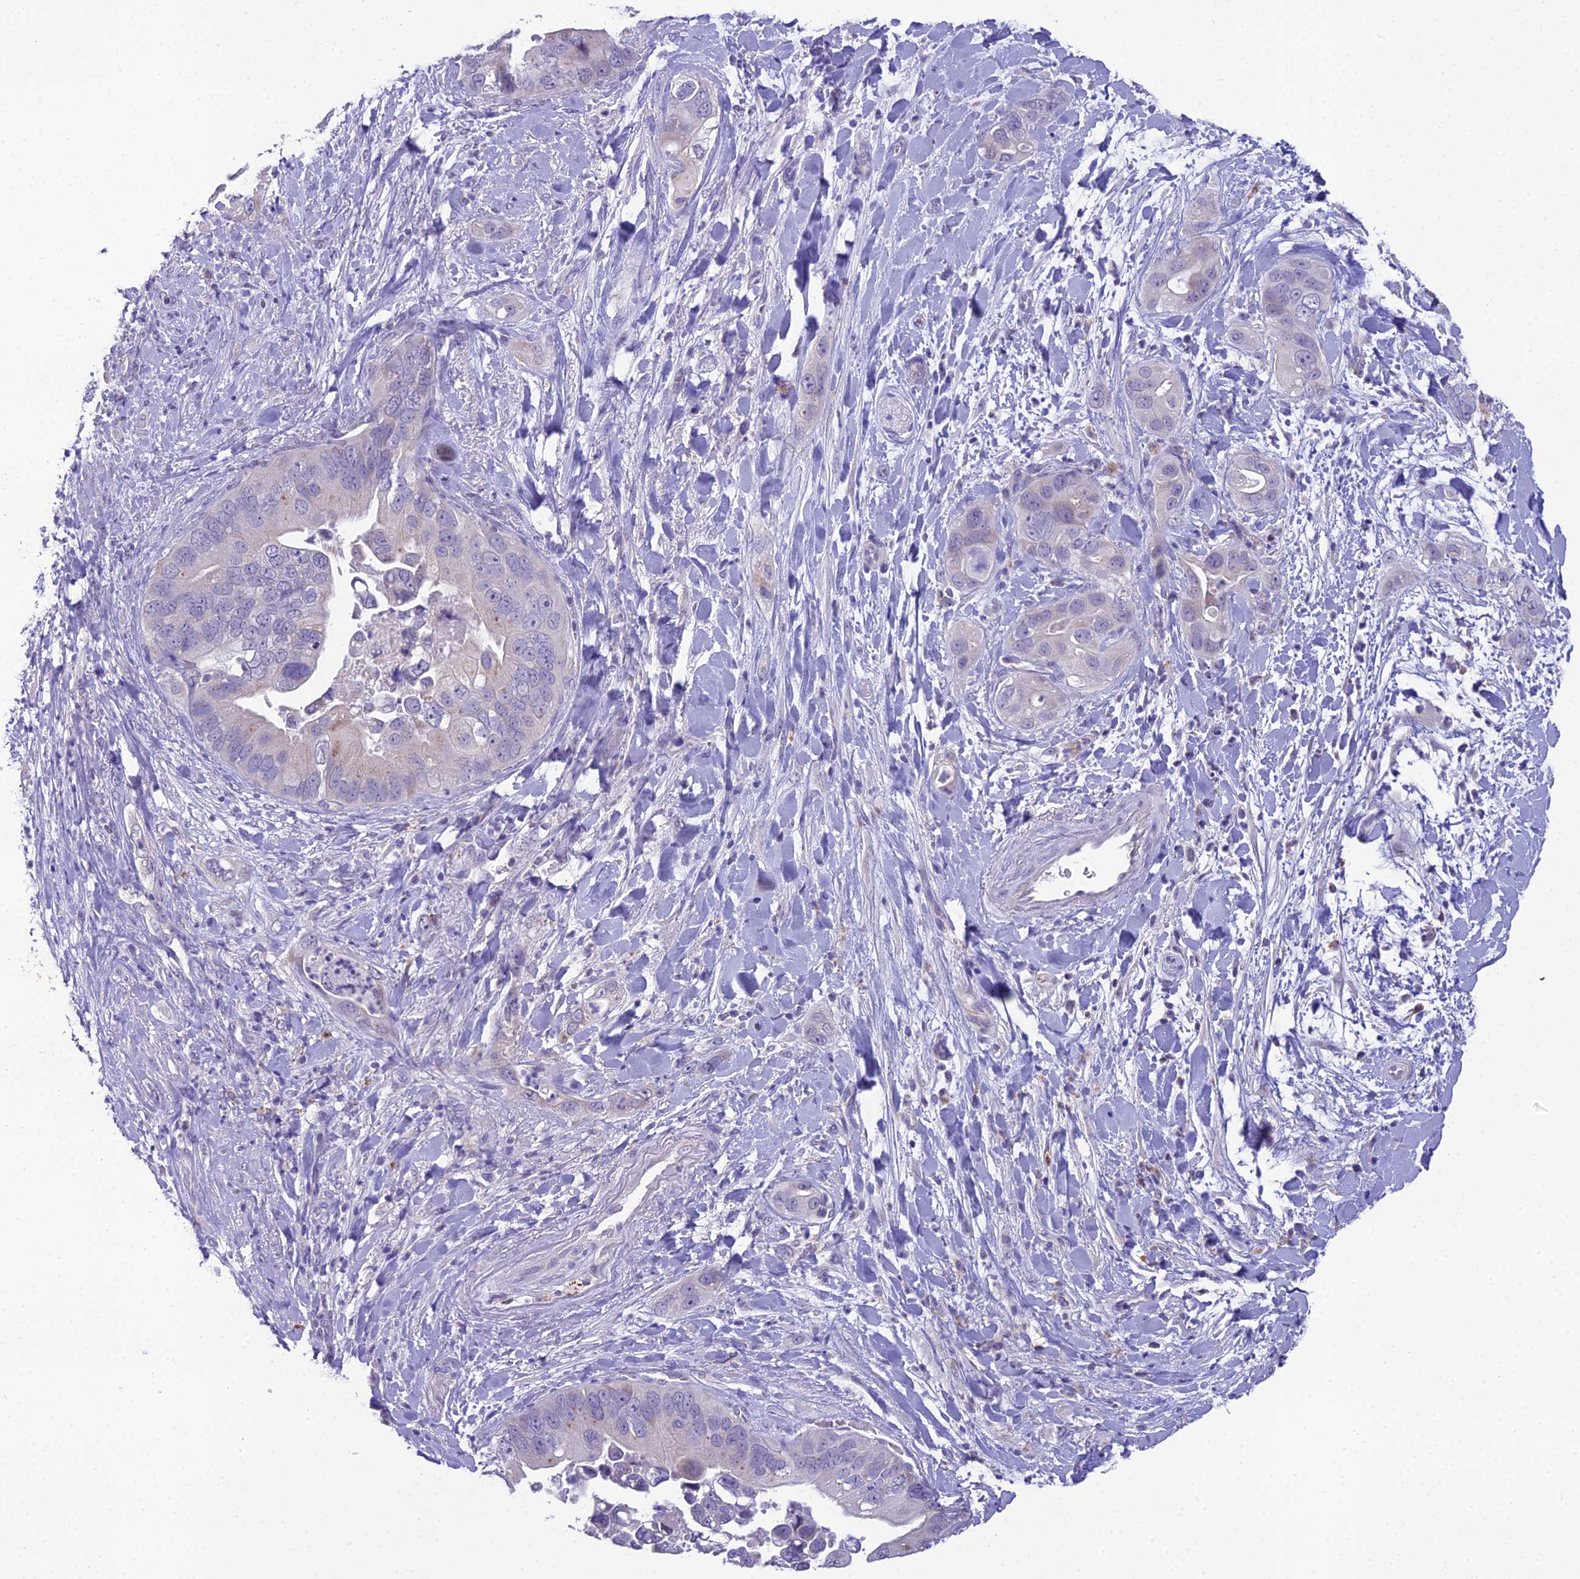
{"staining": {"intensity": "negative", "quantity": "none", "location": "none"}, "tissue": "pancreatic cancer", "cell_type": "Tumor cells", "image_type": "cancer", "snomed": [{"axis": "morphology", "description": "Adenocarcinoma, NOS"}, {"axis": "topography", "description": "Pancreas"}], "caption": "Pancreatic adenocarcinoma was stained to show a protein in brown. There is no significant positivity in tumor cells.", "gene": "MIIP", "patient": {"sex": "female", "age": 78}}